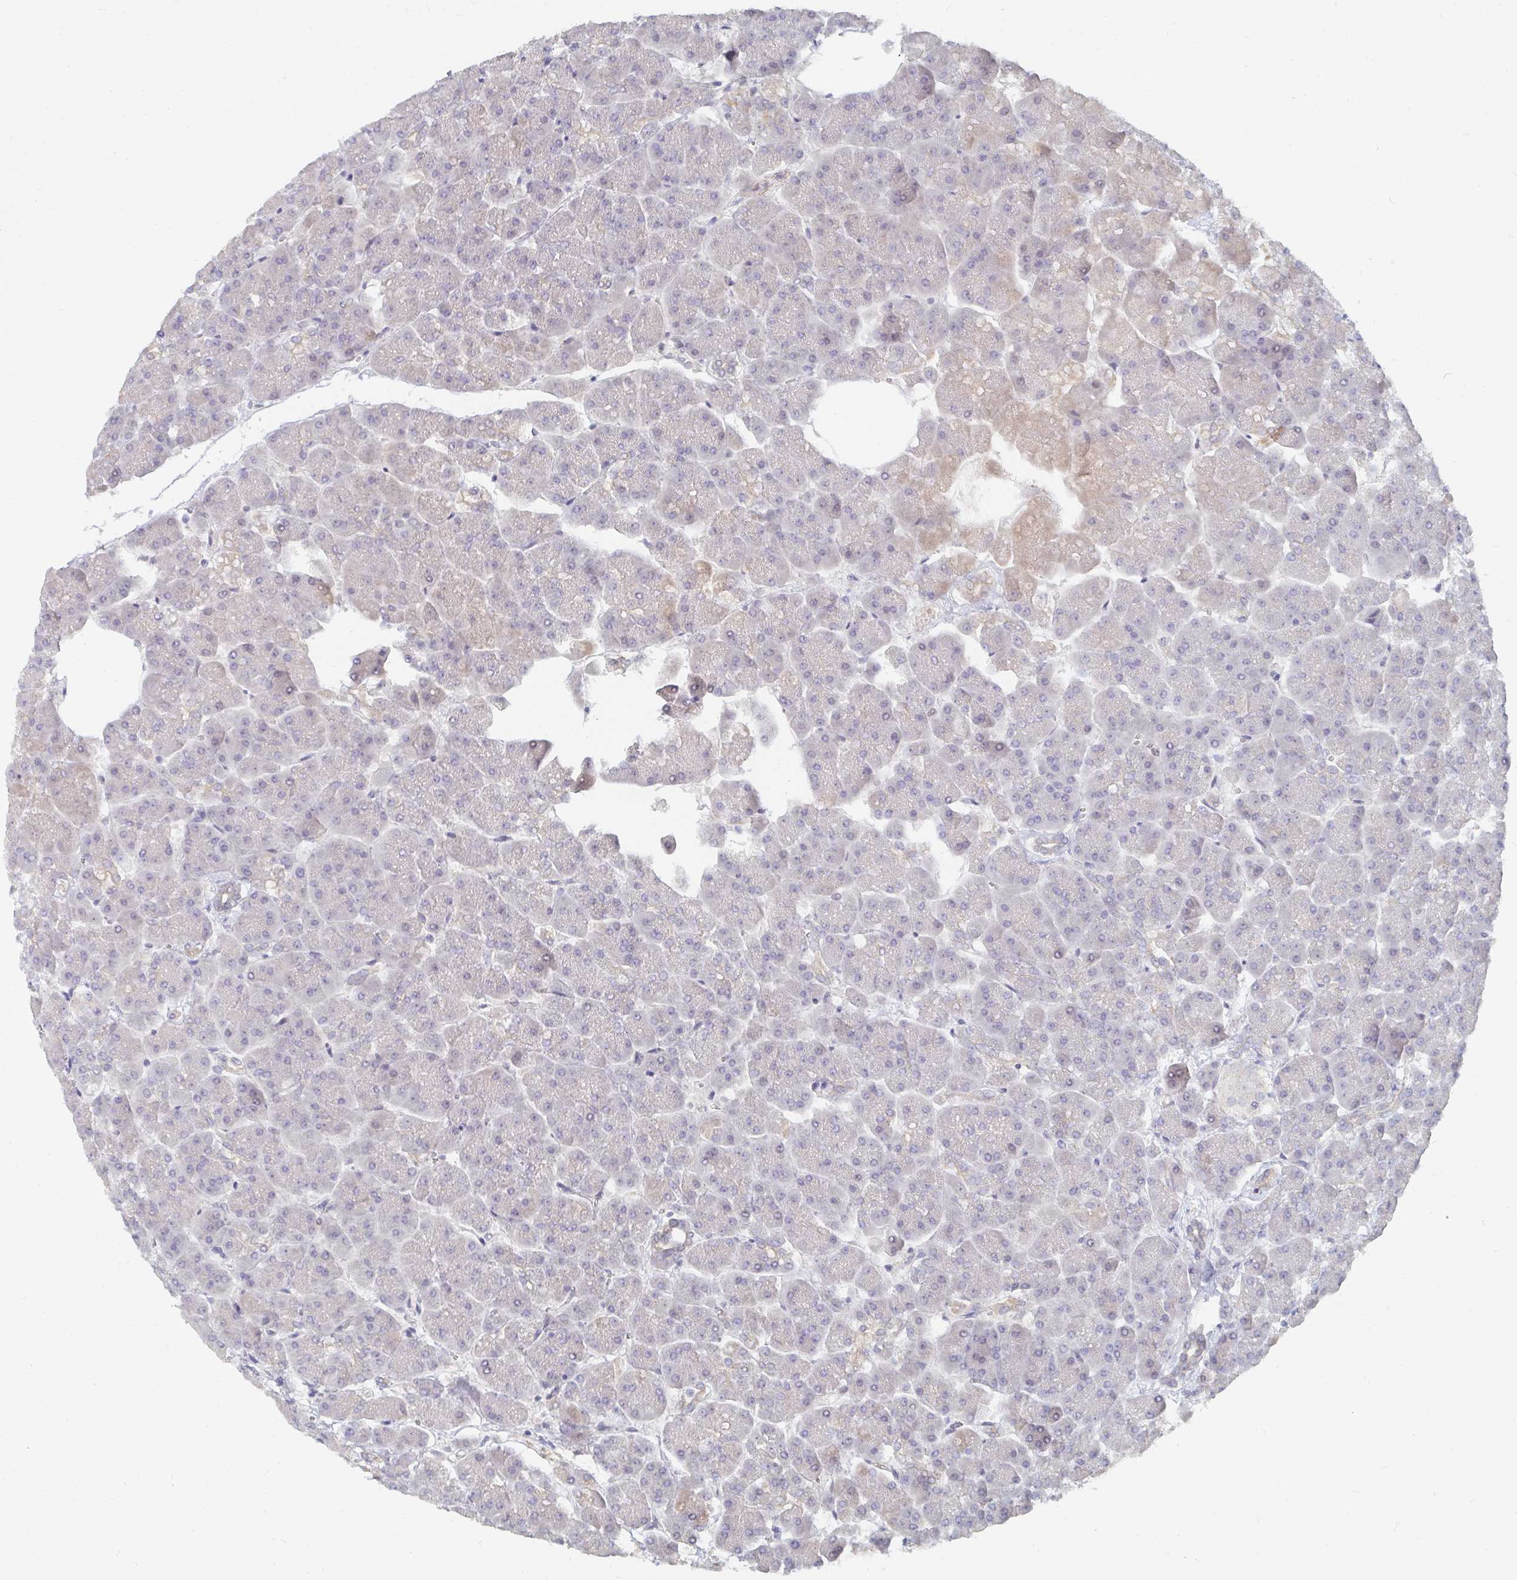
{"staining": {"intensity": "negative", "quantity": "none", "location": "none"}, "tissue": "pancreas", "cell_type": "Exocrine glandular cells", "image_type": "normal", "snomed": [{"axis": "morphology", "description": "Normal tissue, NOS"}, {"axis": "topography", "description": "Pancreas"}, {"axis": "topography", "description": "Peripheral nerve tissue"}], "caption": "This photomicrograph is of normal pancreas stained with immunohistochemistry to label a protein in brown with the nuclei are counter-stained blue. There is no positivity in exocrine glandular cells. (DAB IHC with hematoxylin counter stain).", "gene": "NME9", "patient": {"sex": "male", "age": 54}}